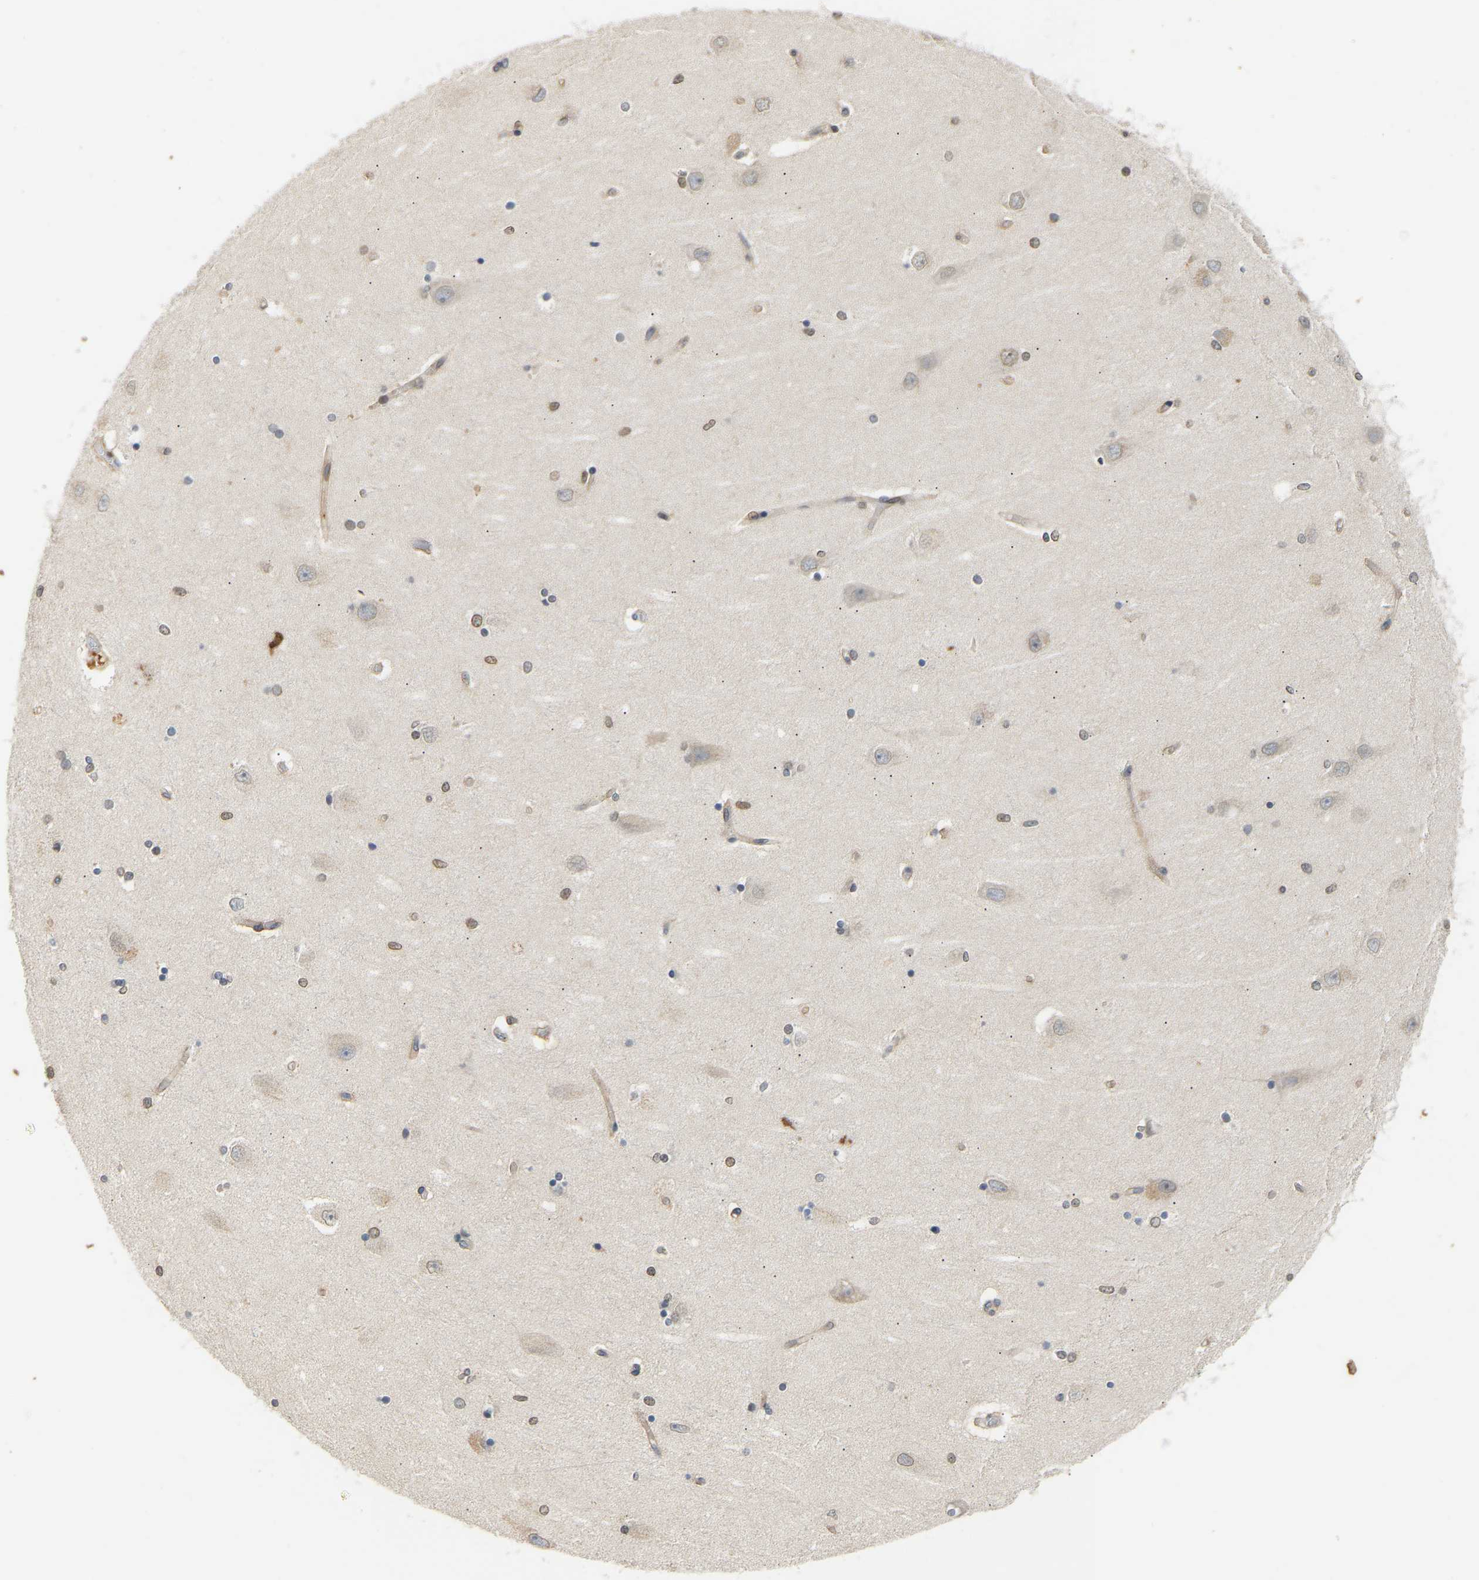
{"staining": {"intensity": "negative", "quantity": "none", "location": "none"}, "tissue": "hippocampus", "cell_type": "Glial cells", "image_type": "normal", "snomed": [{"axis": "morphology", "description": "Normal tissue, NOS"}, {"axis": "topography", "description": "Hippocampus"}], "caption": "Protein analysis of normal hippocampus displays no significant positivity in glial cells.", "gene": "PTPN4", "patient": {"sex": "female", "age": 54}}